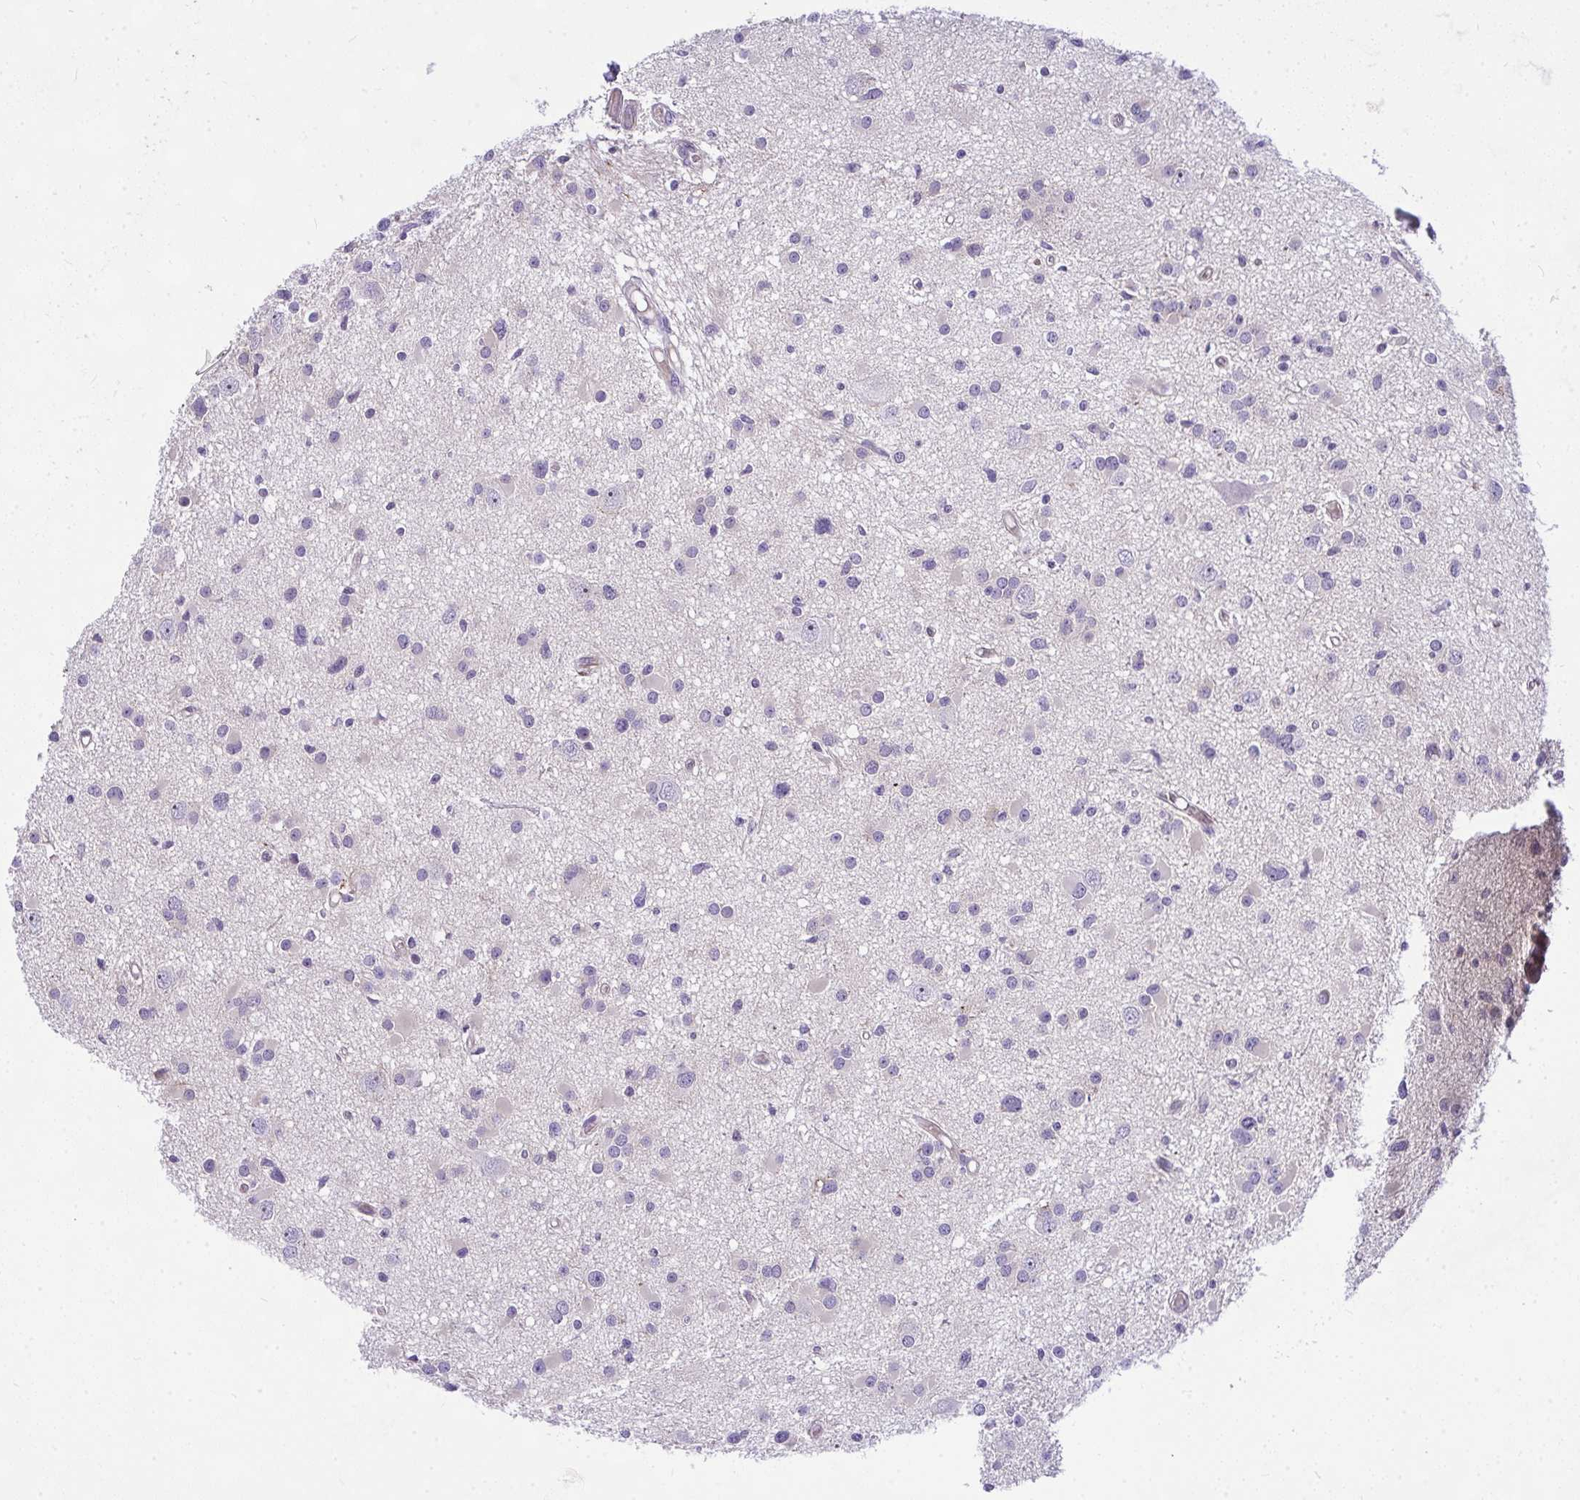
{"staining": {"intensity": "negative", "quantity": "none", "location": "none"}, "tissue": "glioma", "cell_type": "Tumor cells", "image_type": "cancer", "snomed": [{"axis": "morphology", "description": "Glioma, malignant, High grade"}, {"axis": "topography", "description": "Brain"}], "caption": "Immunohistochemical staining of glioma exhibits no significant staining in tumor cells. (Immunohistochemistry (ihc), brightfield microscopy, high magnification).", "gene": "NFXL1", "patient": {"sex": "male", "age": 54}}